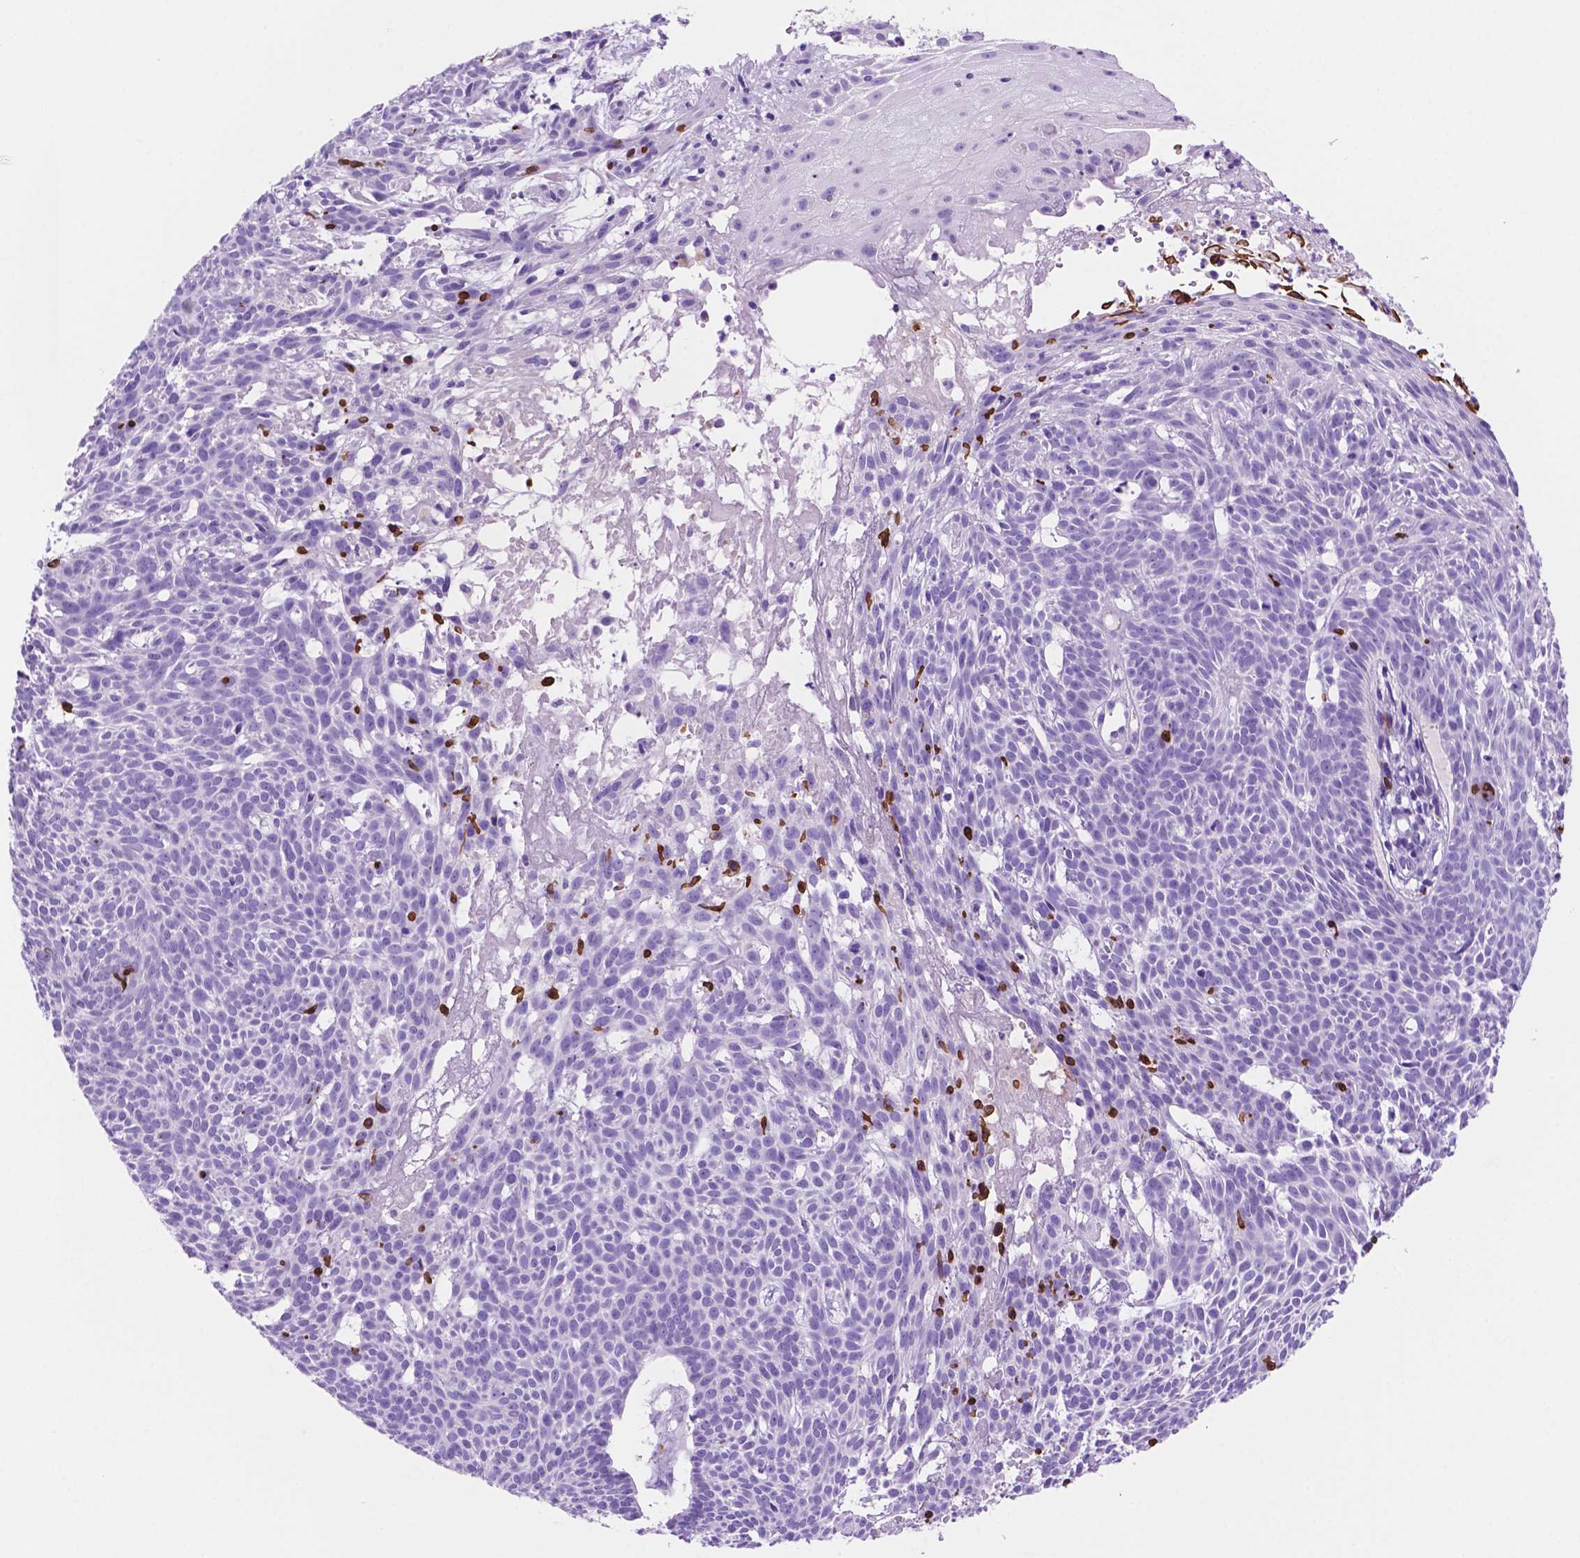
{"staining": {"intensity": "negative", "quantity": "none", "location": "none"}, "tissue": "skin cancer", "cell_type": "Tumor cells", "image_type": "cancer", "snomed": [{"axis": "morphology", "description": "Basal cell carcinoma"}, {"axis": "topography", "description": "Skin"}], "caption": "This is an IHC micrograph of human skin cancer. There is no staining in tumor cells.", "gene": "FOXB2", "patient": {"sex": "male", "age": 59}}